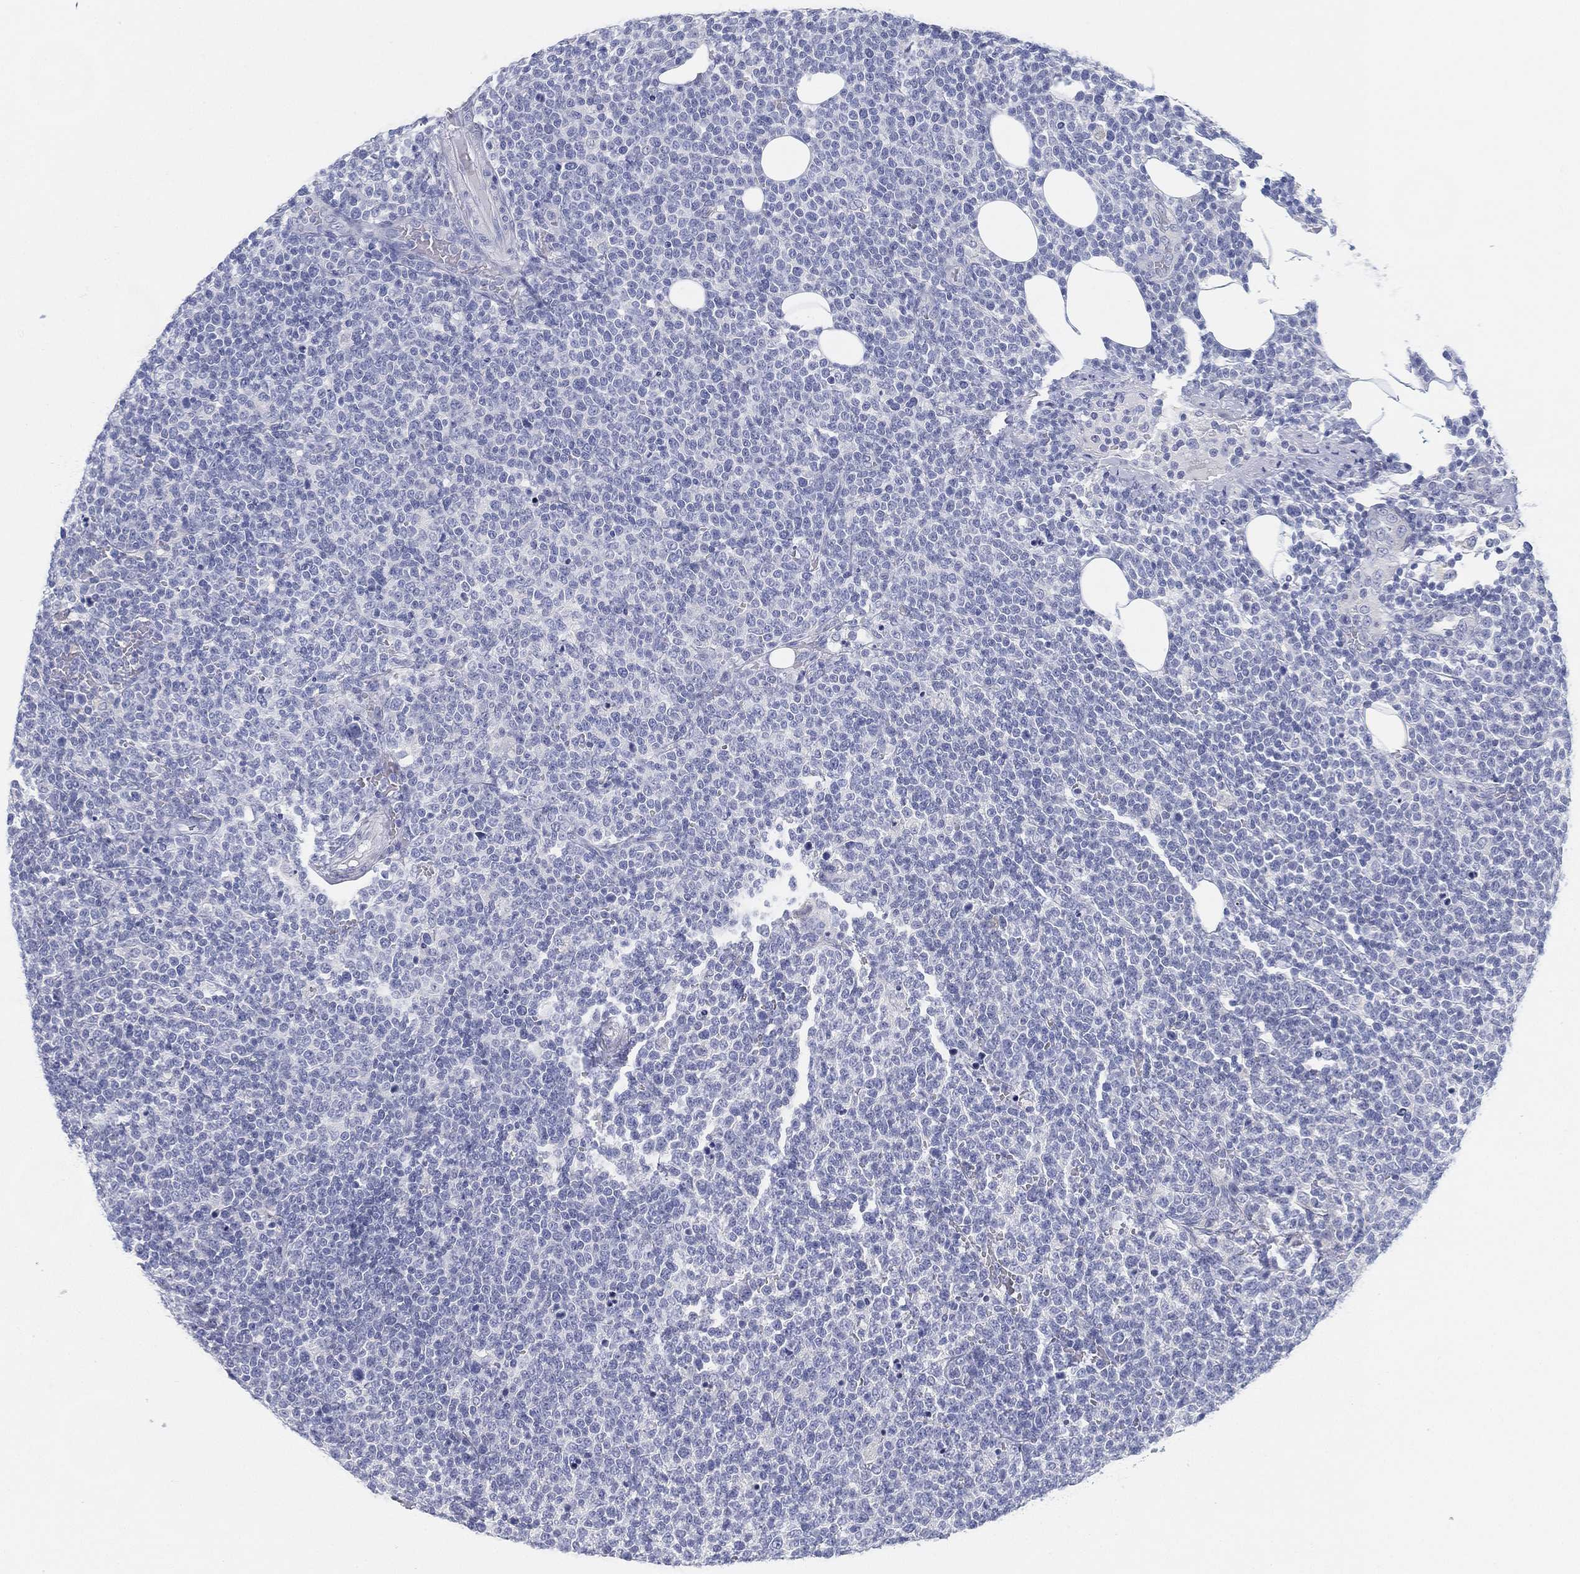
{"staining": {"intensity": "negative", "quantity": "none", "location": "none"}, "tissue": "lymphoma", "cell_type": "Tumor cells", "image_type": "cancer", "snomed": [{"axis": "morphology", "description": "Malignant lymphoma, non-Hodgkin's type, High grade"}, {"axis": "topography", "description": "Lymph node"}], "caption": "This image is of lymphoma stained with IHC to label a protein in brown with the nuclei are counter-stained blue. There is no staining in tumor cells.", "gene": "GPR61", "patient": {"sex": "male", "age": 61}}